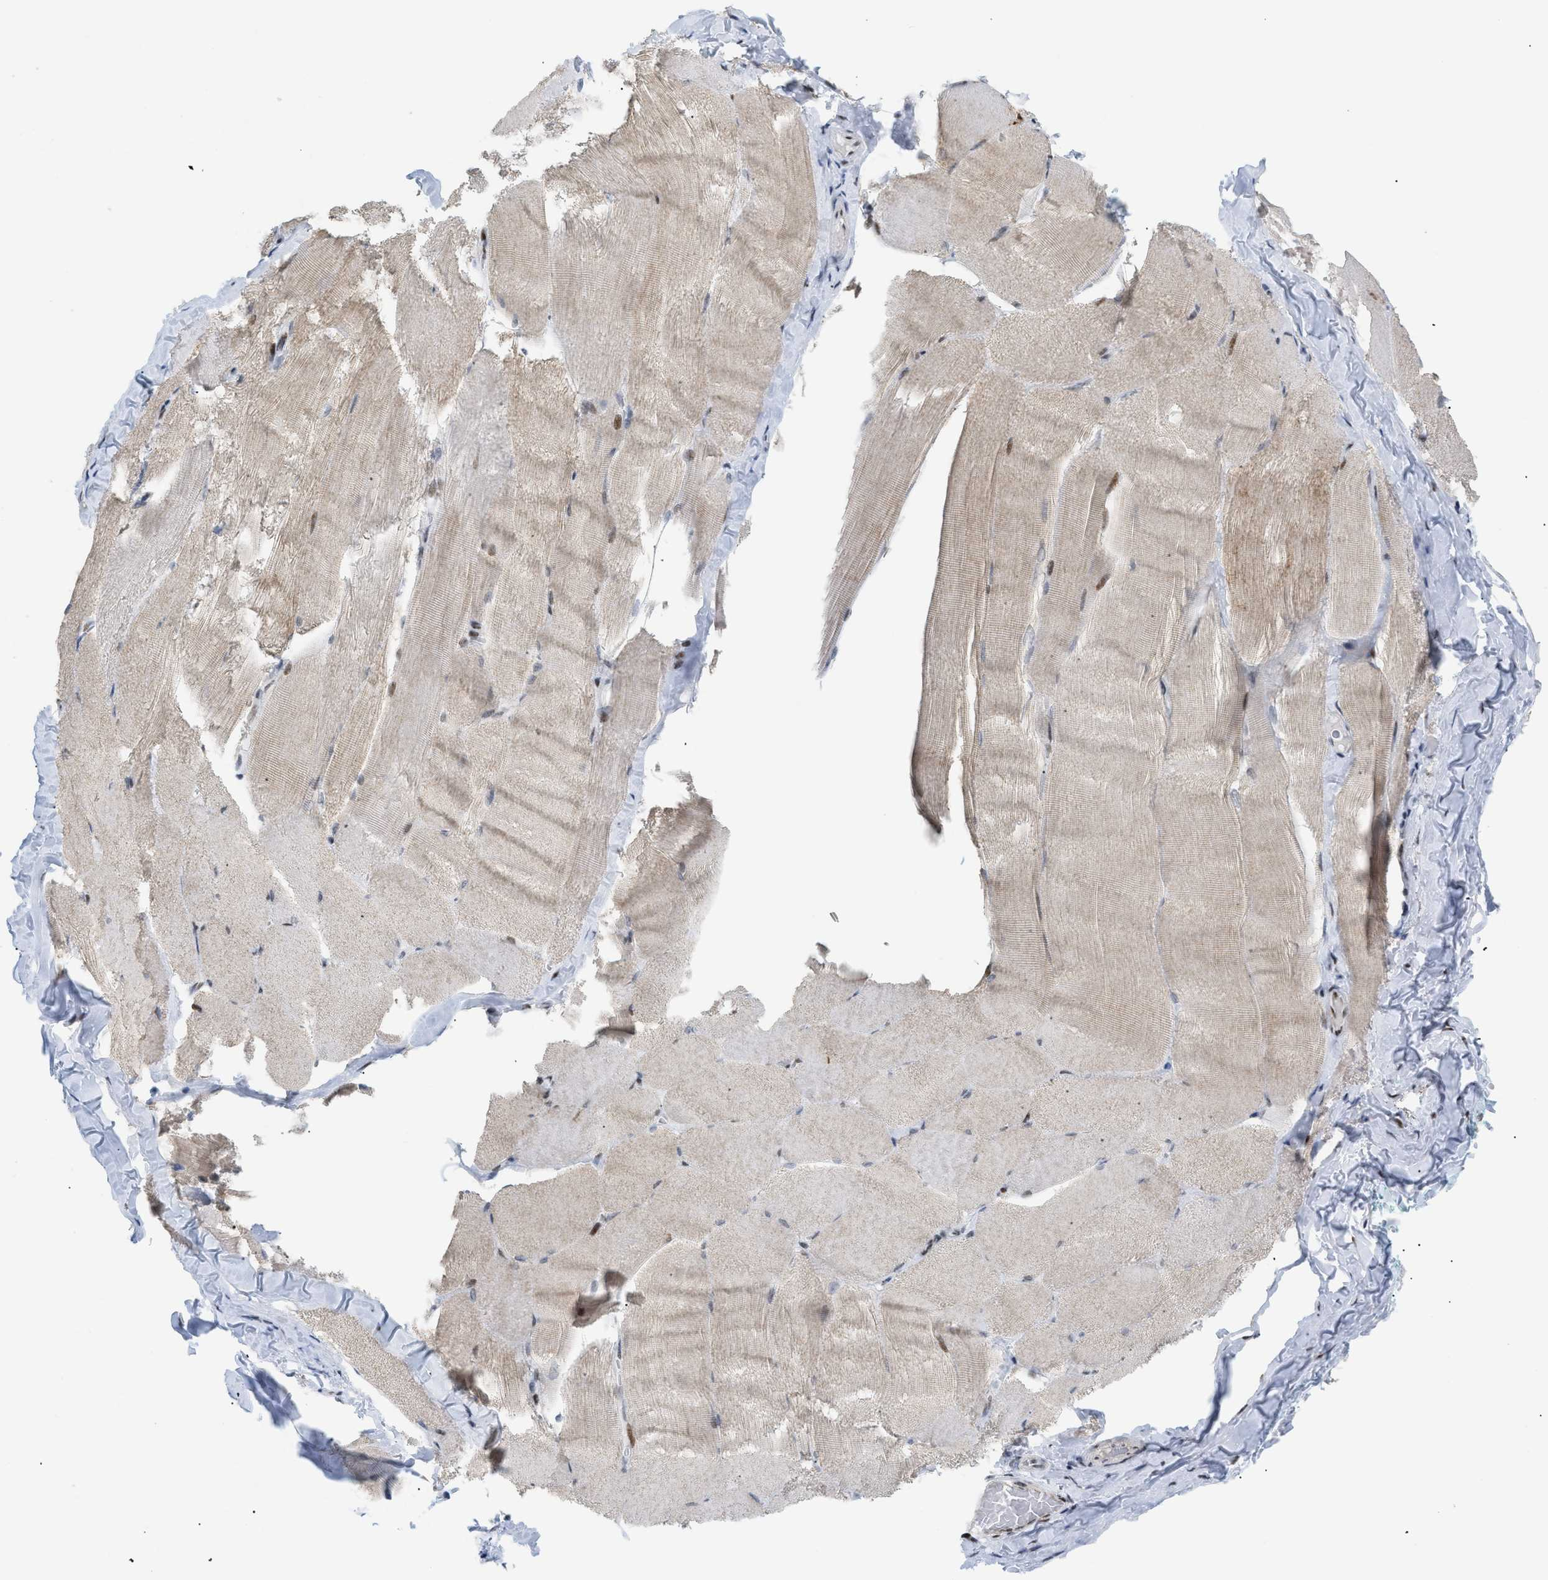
{"staining": {"intensity": "moderate", "quantity": ">75%", "location": "cytoplasmic/membranous,nuclear"}, "tissue": "skeletal muscle", "cell_type": "Myocytes", "image_type": "normal", "snomed": [{"axis": "morphology", "description": "Normal tissue, NOS"}, {"axis": "morphology", "description": "Squamous cell carcinoma, NOS"}, {"axis": "topography", "description": "Skeletal muscle"}], "caption": "An IHC histopathology image of unremarkable tissue is shown. Protein staining in brown labels moderate cytoplasmic/membranous,nuclear positivity in skeletal muscle within myocytes. (DAB = brown stain, brightfield microscopy at high magnification).", "gene": "MED1", "patient": {"sex": "male", "age": 51}}